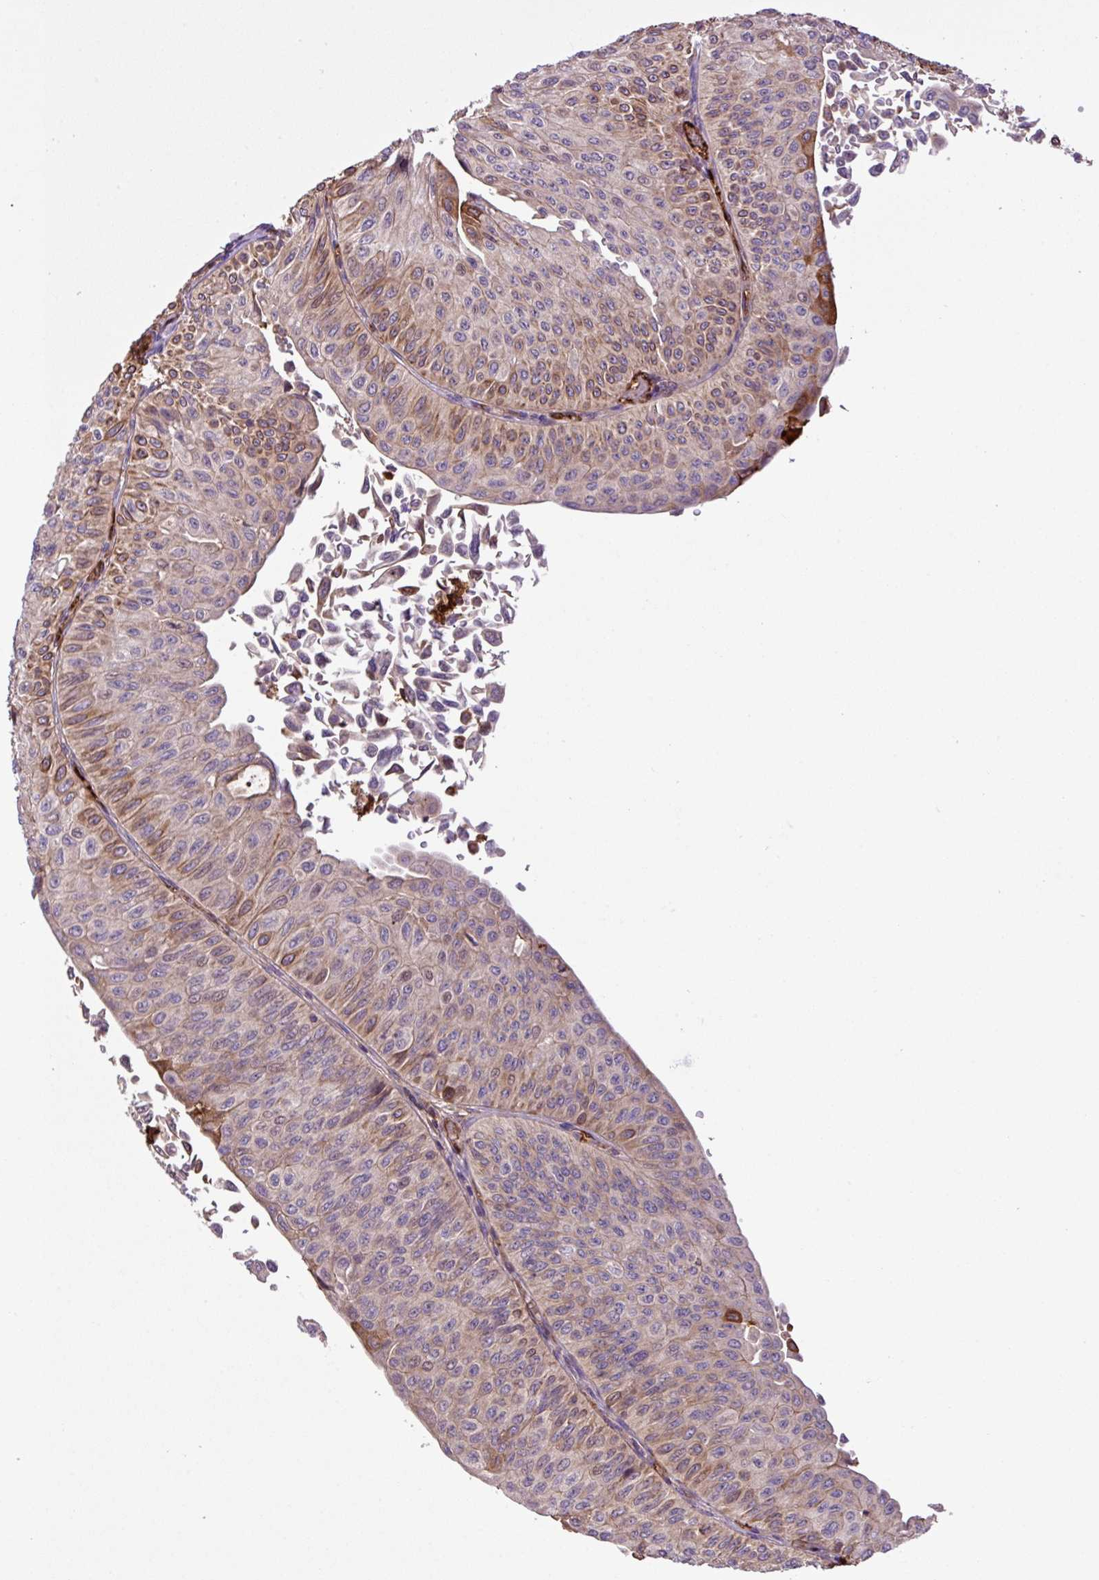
{"staining": {"intensity": "weak", "quantity": "25%-75%", "location": "cytoplasmic/membranous"}, "tissue": "urothelial cancer", "cell_type": "Tumor cells", "image_type": "cancer", "snomed": [{"axis": "morphology", "description": "Urothelial carcinoma, NOS"}, {"axis": "topography", "description": "Urinary bladder"}], "caption": "Transitional cell carcinoma stained with IHC exhibits weak cytoplasmic/membranous staining in about 25%-75% of tumor cells.", "gene": "ZNF266", "patient": {"sex": "male", "age": 59}}